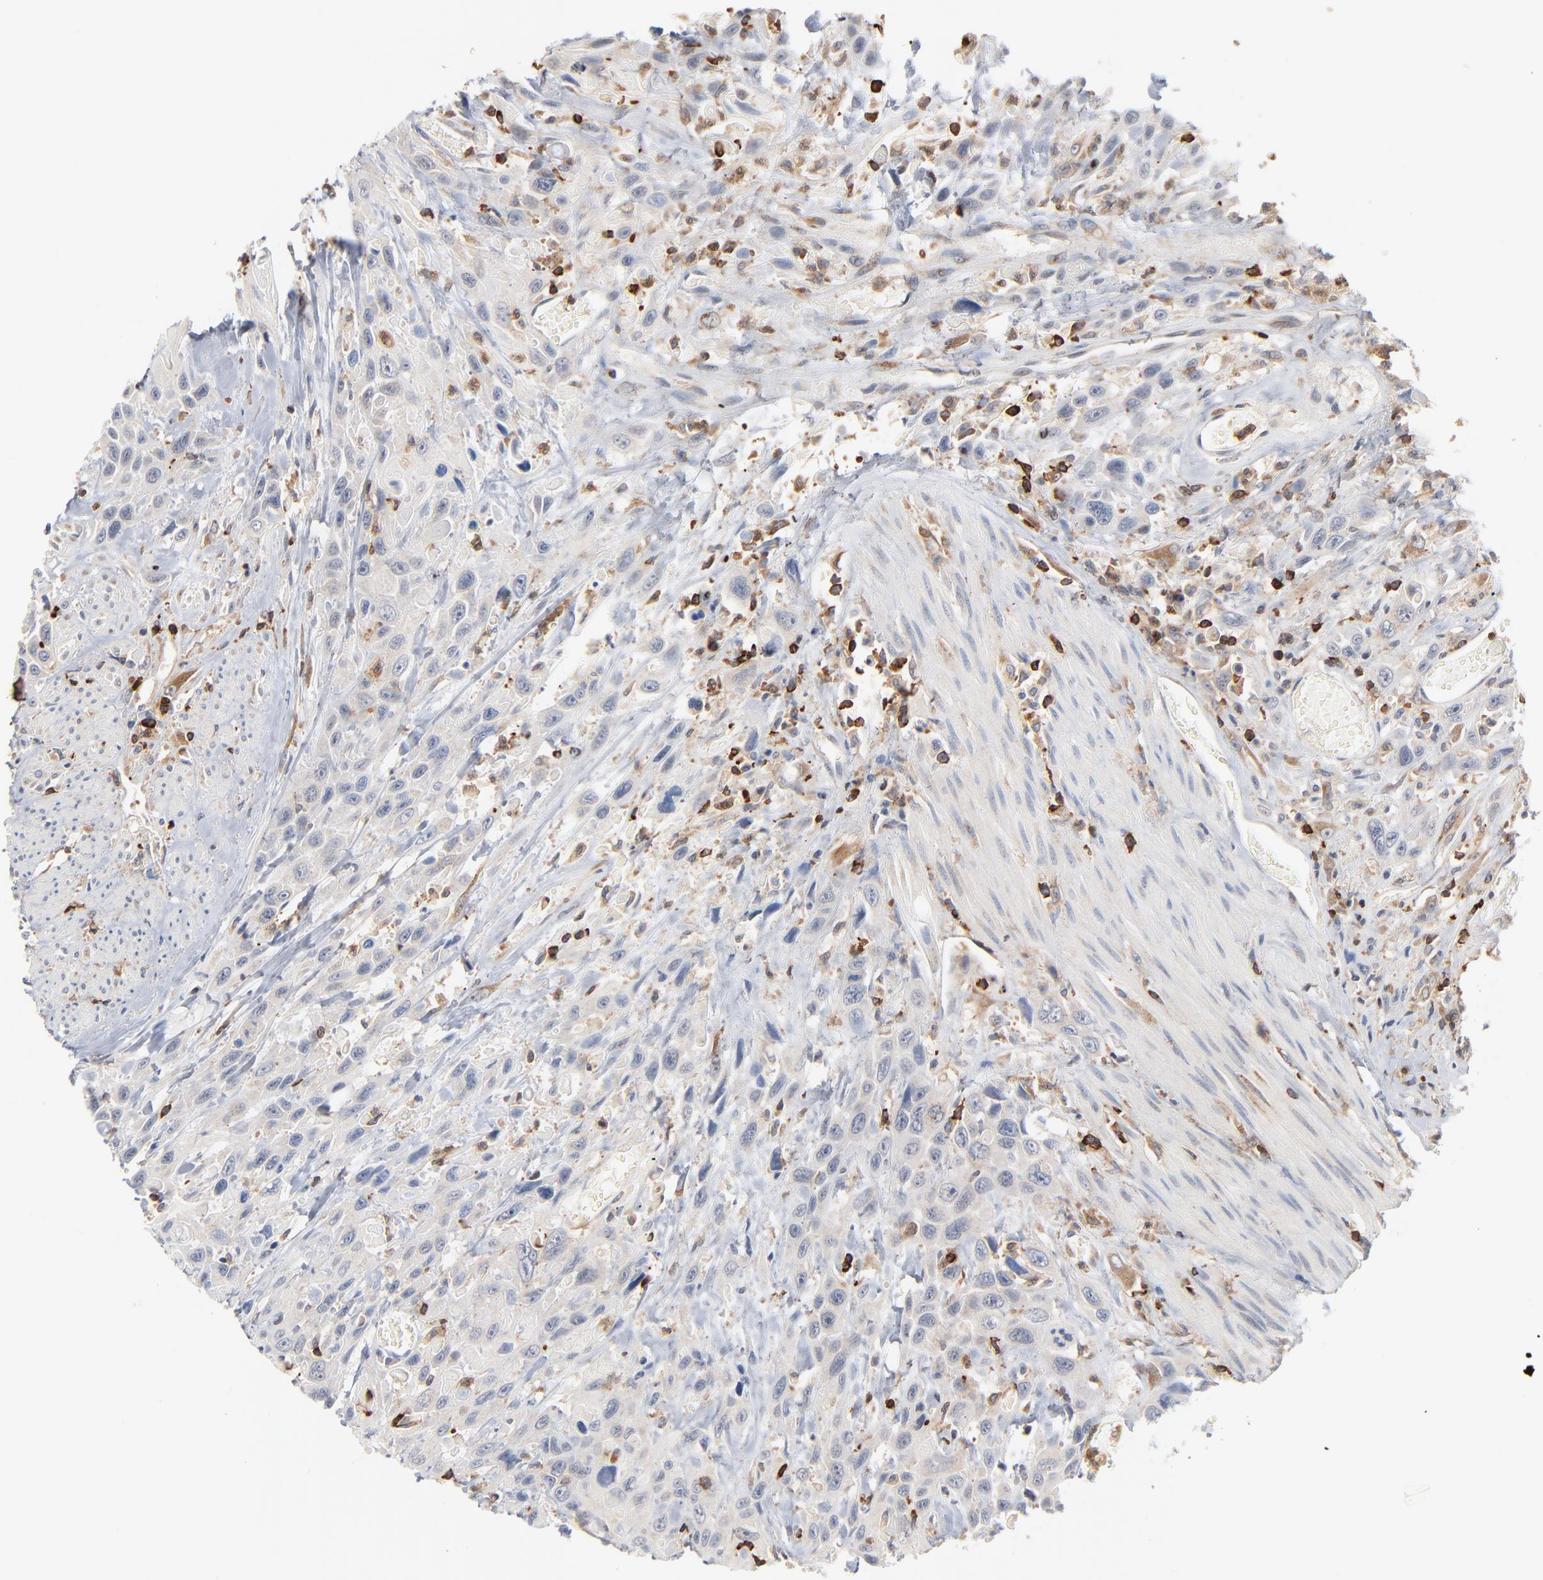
{"staining": {"intensity": "negative", "quantity": "none", "location": "none"}, "tissue": "urothelial cancer", "cell_type": "Tumor cells", "image_type": "cancer", "snomed": [{"axis": "morphology", "description": "Urothelial carcinoma, High grade"}, {"axis": "topography", "description": "Urinary bladder"}], "caption": "IHC of urothelial carcinoma (high-grade) exhibits no expression in tumor cells.", "gene": "SH3KBP1", "patient": {"sex": "female", "age": 84}}